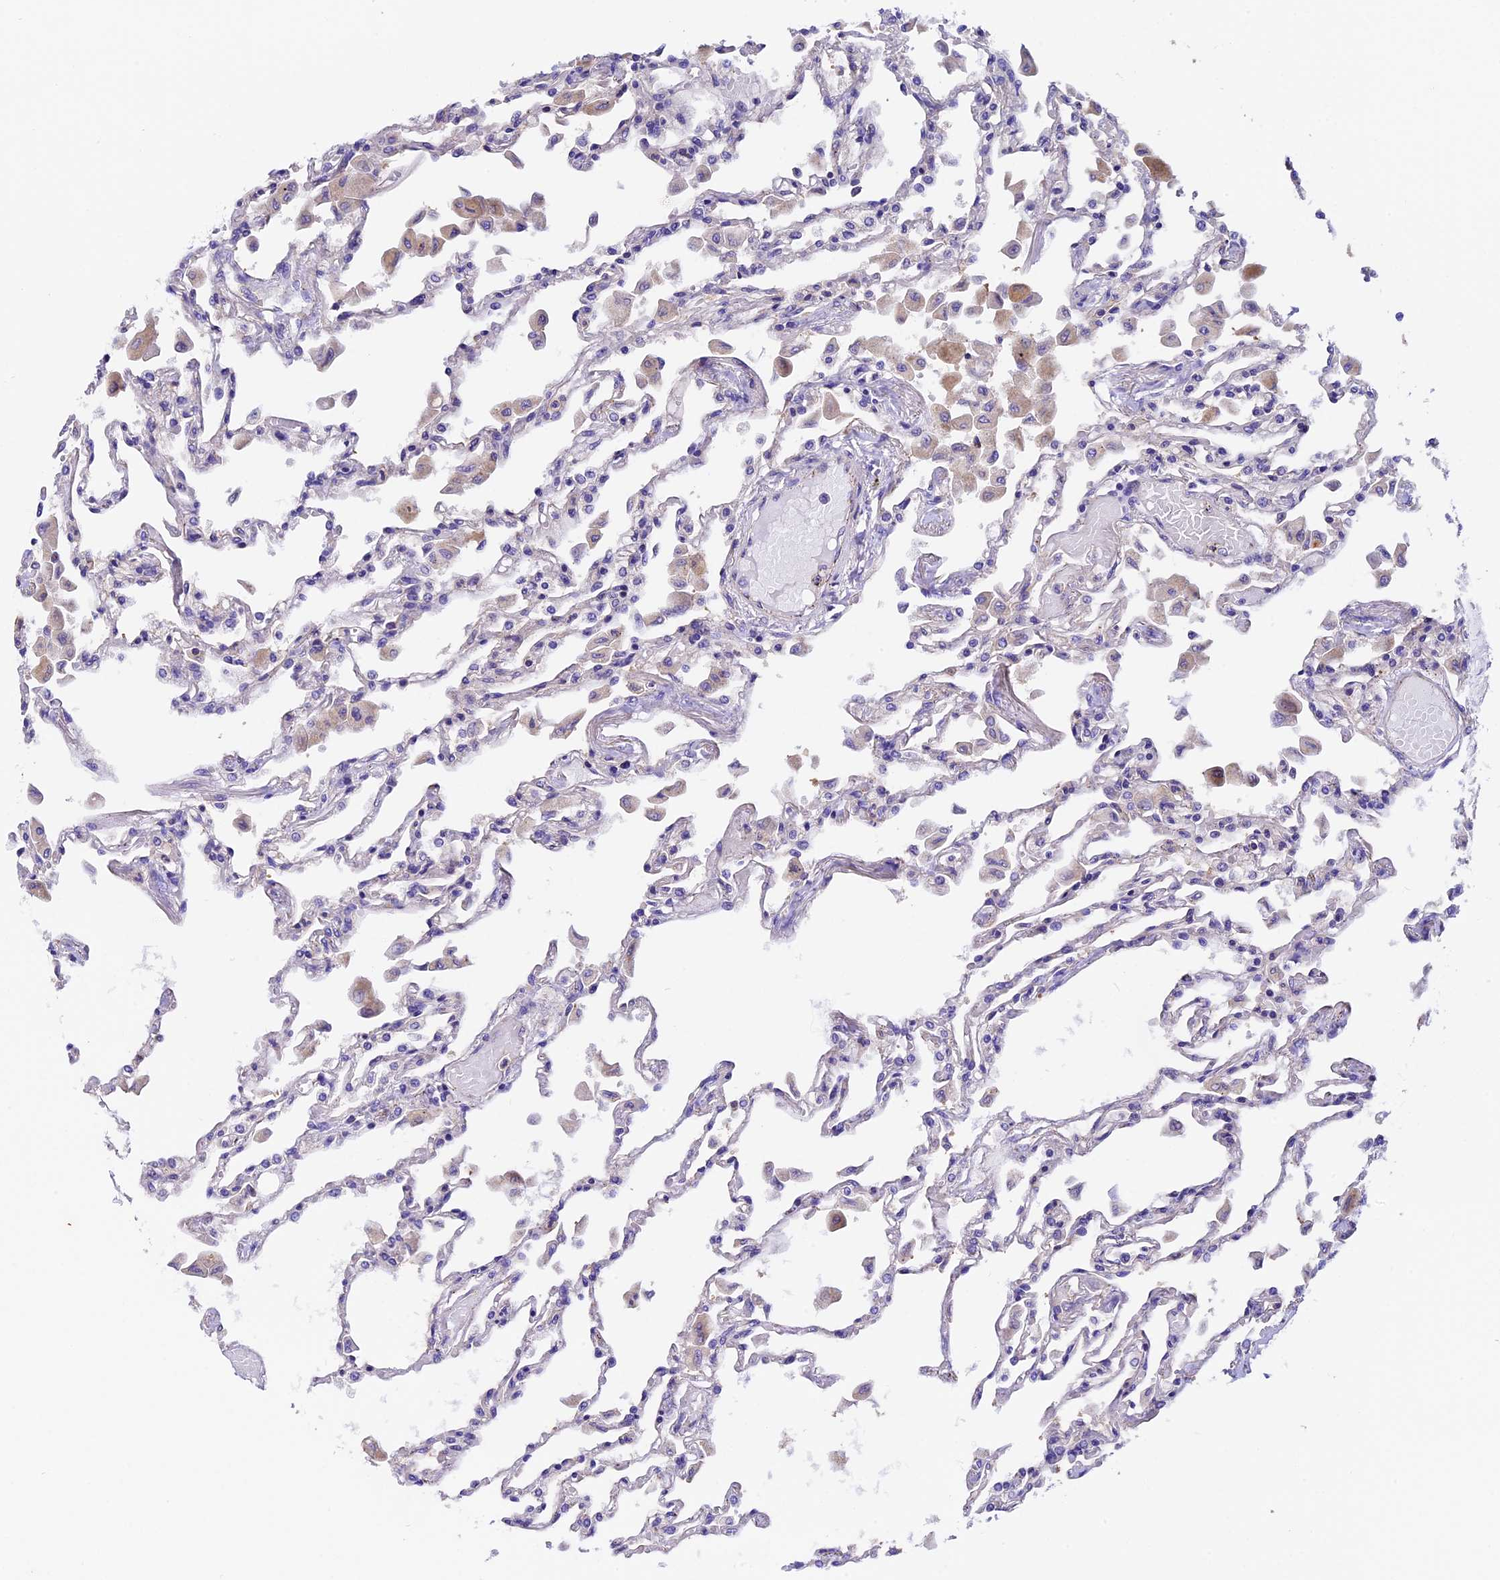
{"staining": {"intensity": "moderate", "quantity": "<25%", "location": "cytoplasmic/membranous"}, "tissue": "lung", "cell_type": "Alveolar cells", "image_type": "normal", "snomed": [{"axis": "morphology", "description": "Normal tissue, NOS"}, {"axis": "topography", "description": "Bronchus"}, {"axis": "topography", "description": "Lung"}], "caption": "Protein staining exhibits moderate cytoplasmic/membranous expression in approximately <25% of alveolar cells in unremarkable lung. (Brightfield microscopy of DAB IHC at high magnification).", "gene": "COMTD1", "patient": {"sex": "female", "age": 49}}